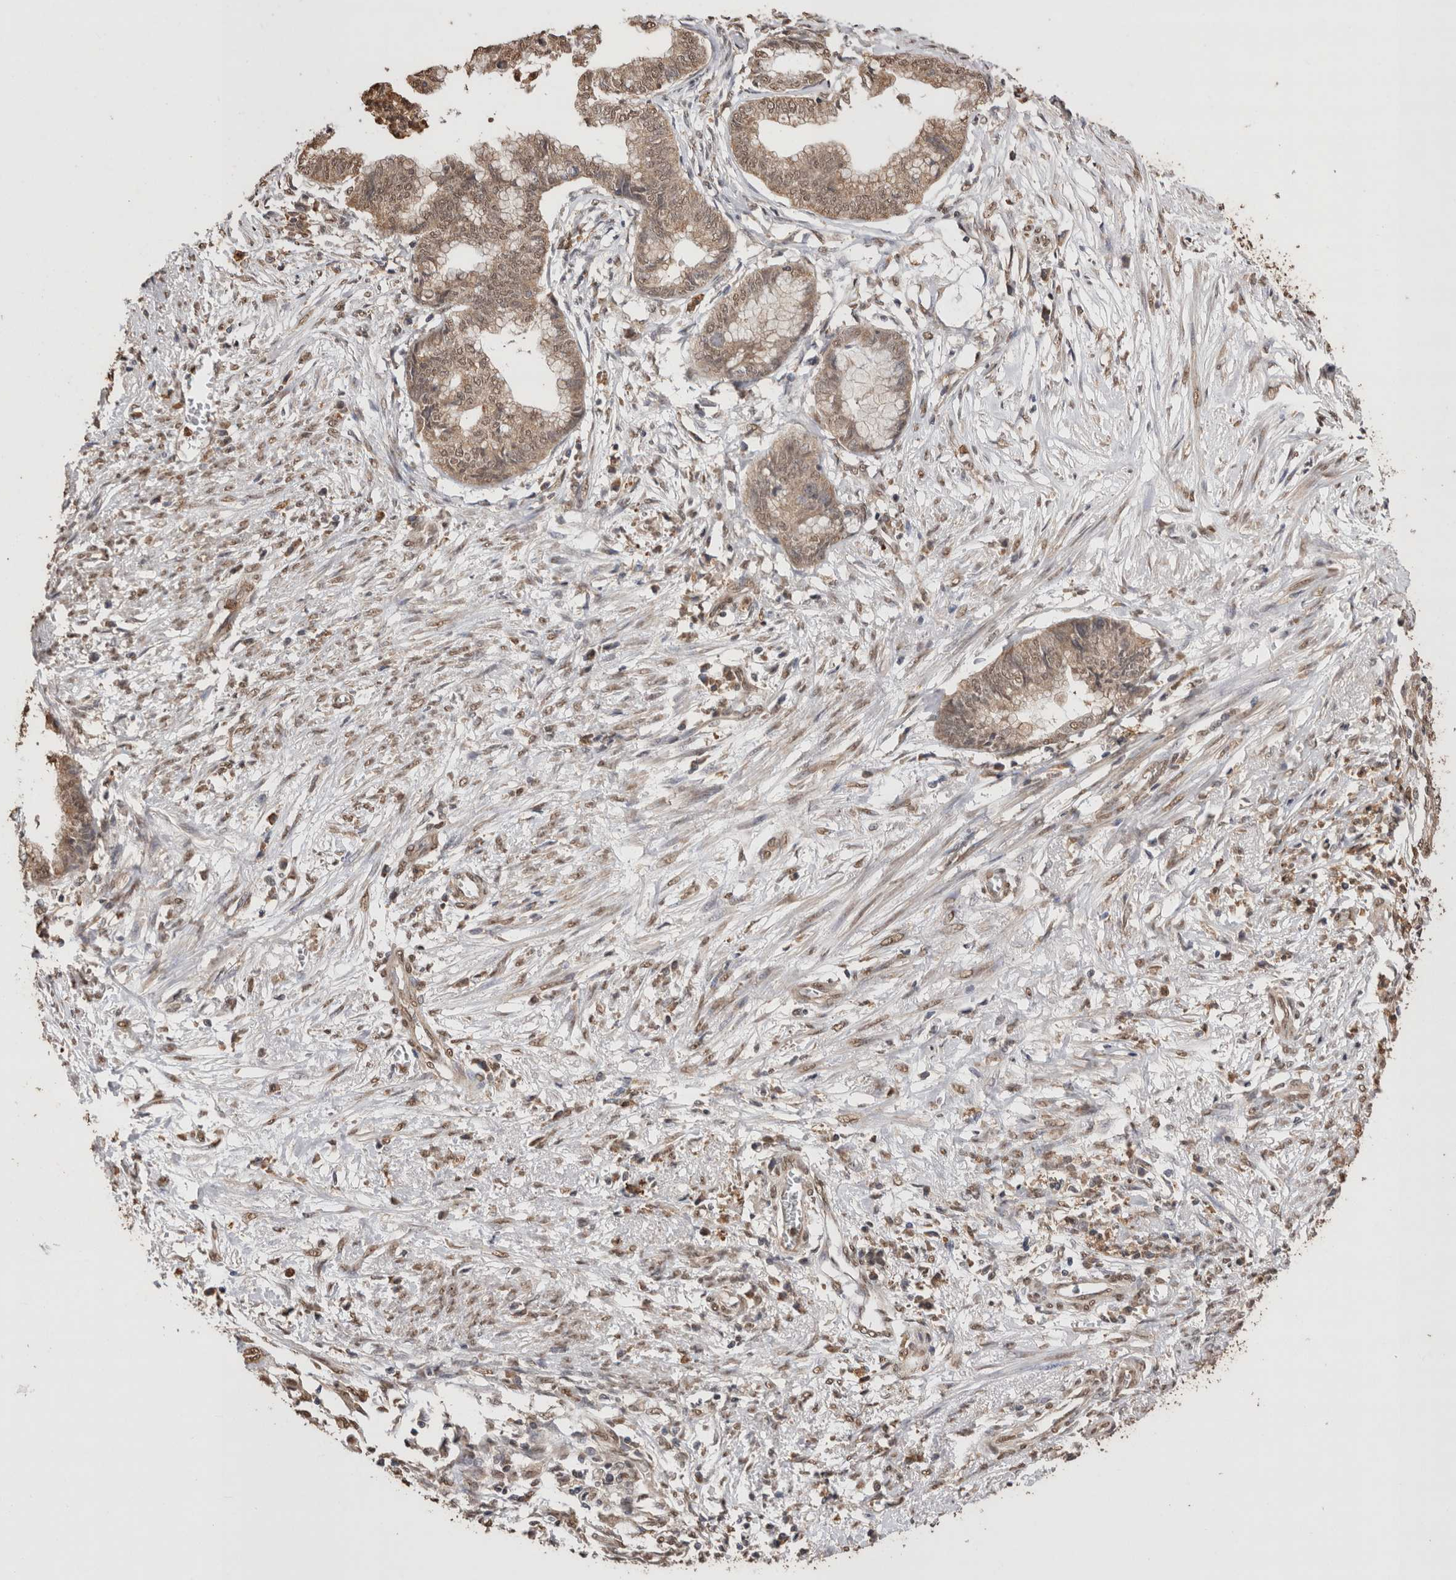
{"staining": {"intensity": "weak", "quantity": ">75%", "location": "cytoplasmic/membranous,nuclear"}, "tissue": "endometrial cancer", "cell_type": "Tumor cells", "image_type": "cancer", "snomed": [{"axis": "morphology", "description": "Necrosis, NOS"}, {"axis": "morphology", "description": "Adenocarcinoma, NOS"}, {"axis": "topography", "description": "Endometrium"}], "caption": "IHC of endometrial cancer displays low levels of weak cytoplasmic/membranous and nuclear positivity in about >75% of tumor cells. (Brightfield microscopy of DAB IHC at high magnification).", "gene": "GRK5", "patient": {"sex": "female", "age": 79}}